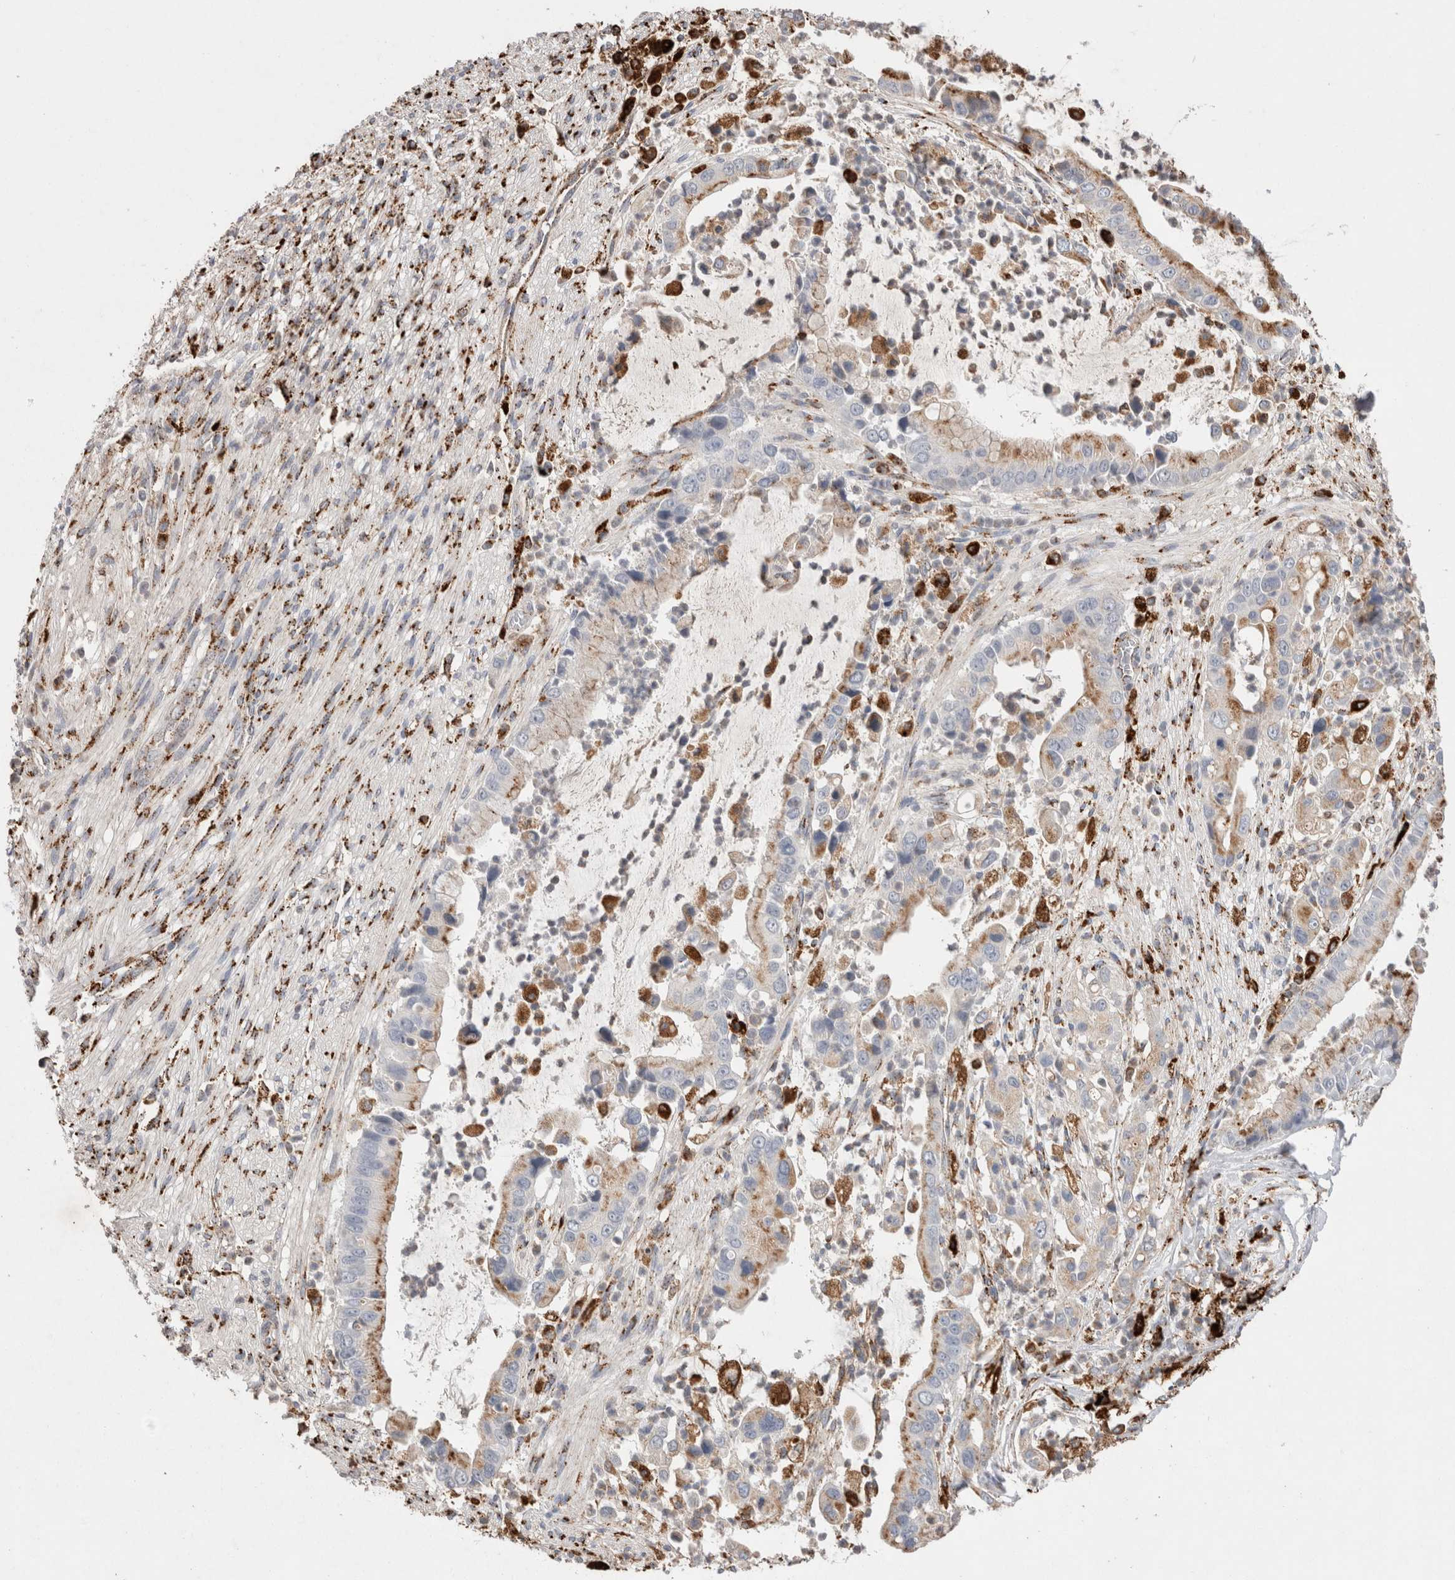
{"staining": {"intensity": "moderate", "quantity": ">75%", "location": "cytoplasmic/membranous"}, "tissue": "liver cancer", "cell_type": "Tumor cells", "image_type": "cancer", "snomed": [{"axis": "morphology", "description": "Cholangiocarcinoma"}, {"axis": "topography", "description": "Liver"}], "caption": "Human cholangiocarcinoma (liver) stained with a protein marker reveals moderate staining in tumor cells.", "gene": "CTSA", "patient": {"sex": "female", "age": 54}}